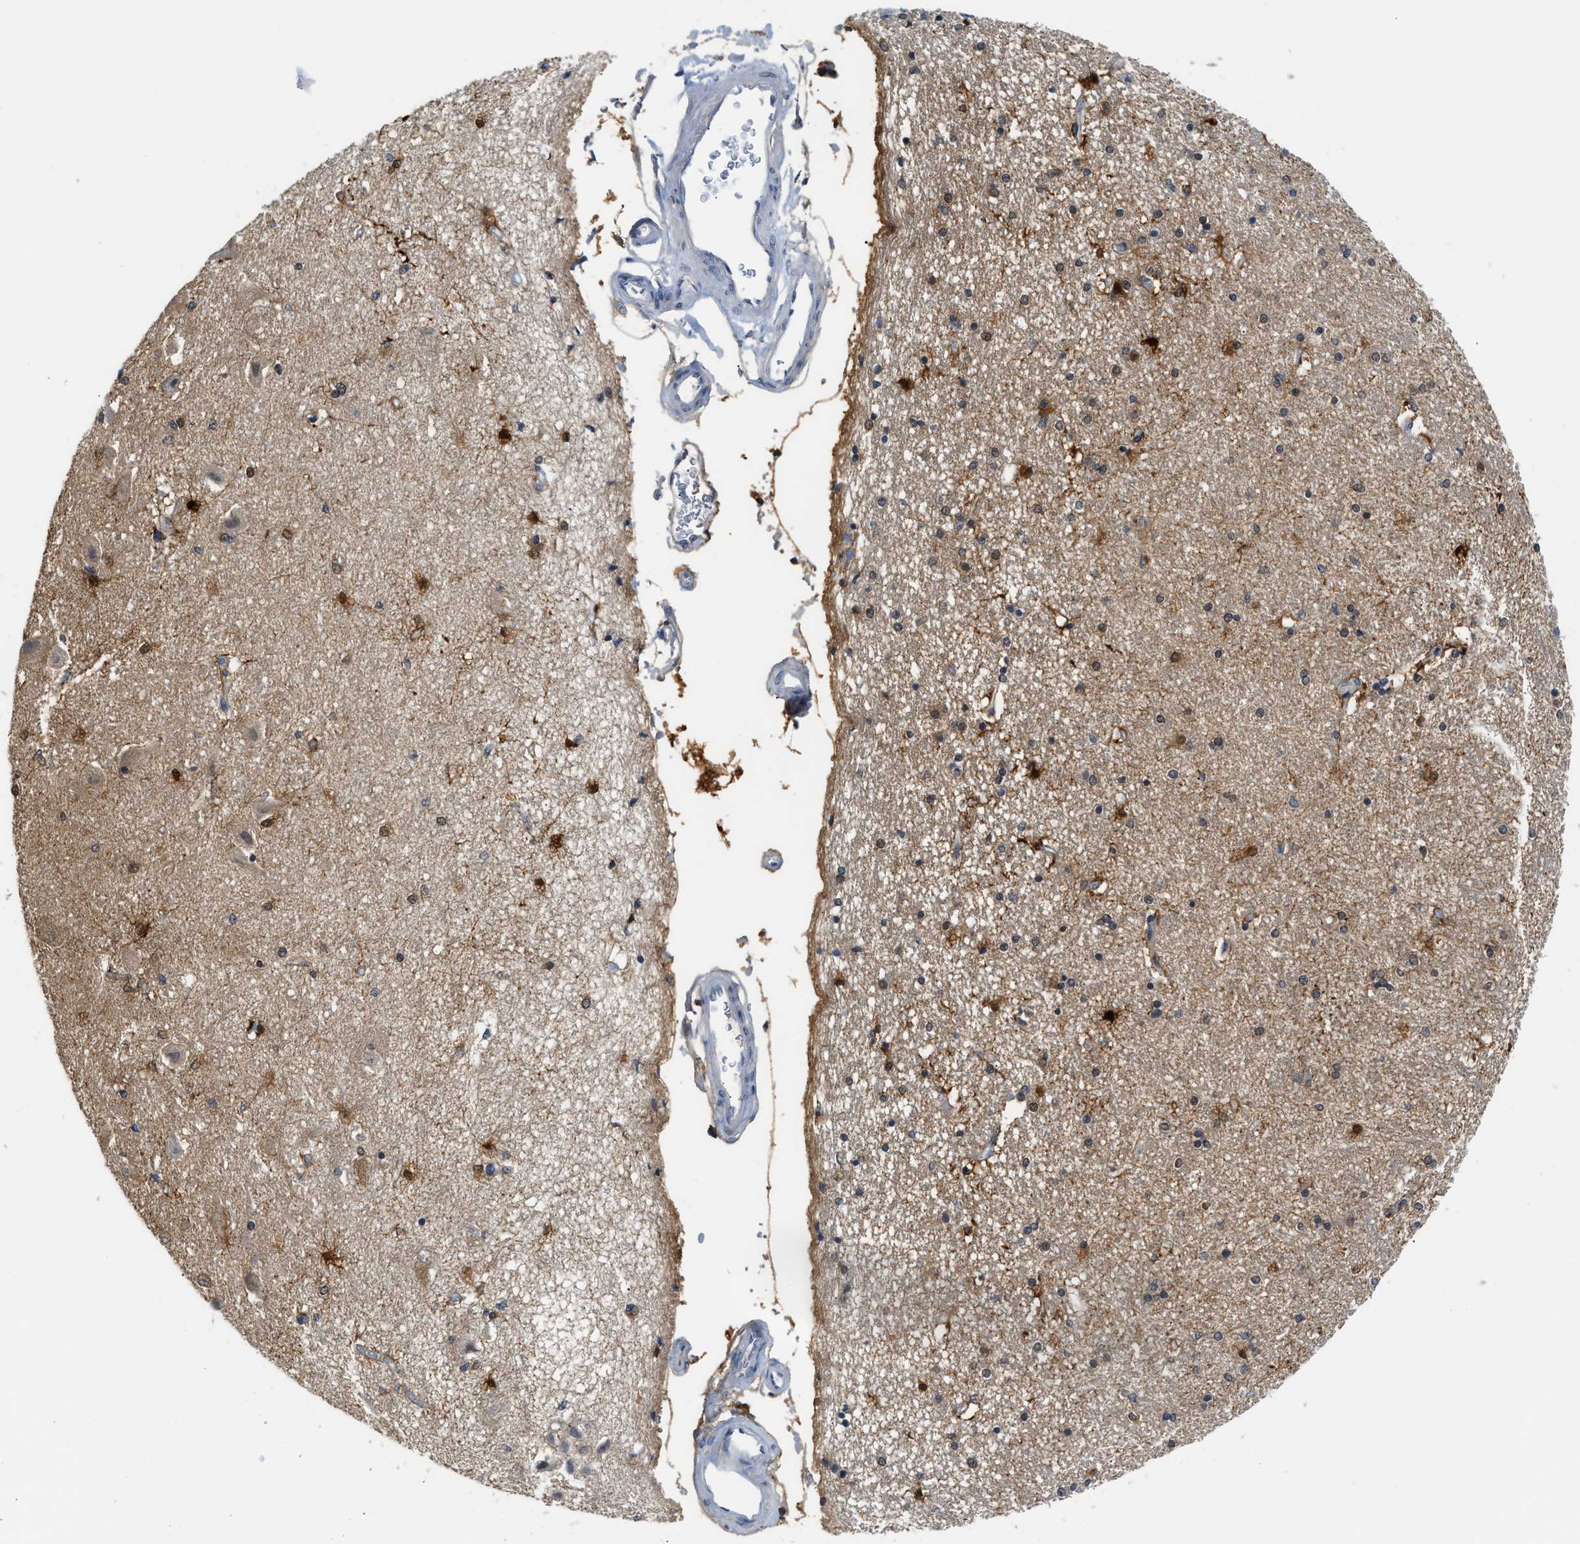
{"staining": {"intensity": "strong", "quantity": "25%-75%", "location": "cytoplasmic/membranous,nuclear"}, "tissue": "hippocampus", "cell_type": "Glial cells", "image_type": "normal", "snomed": [{"axis": "morphology", "description": "Normal tissue, NOS"}, {"axis": "topography", "description": "Hippocampus"}], "caption": "An IHC image of normal tissue is shown. Protein staining in brown labels strong cytoplasmic/membranous,nuclear positivity in hippocampus within glial cells. (DAB IHC with brightfield microscopy, high magnification).", "gene": "PSAT1", "patient": {"sex": "female", "age": 54}}